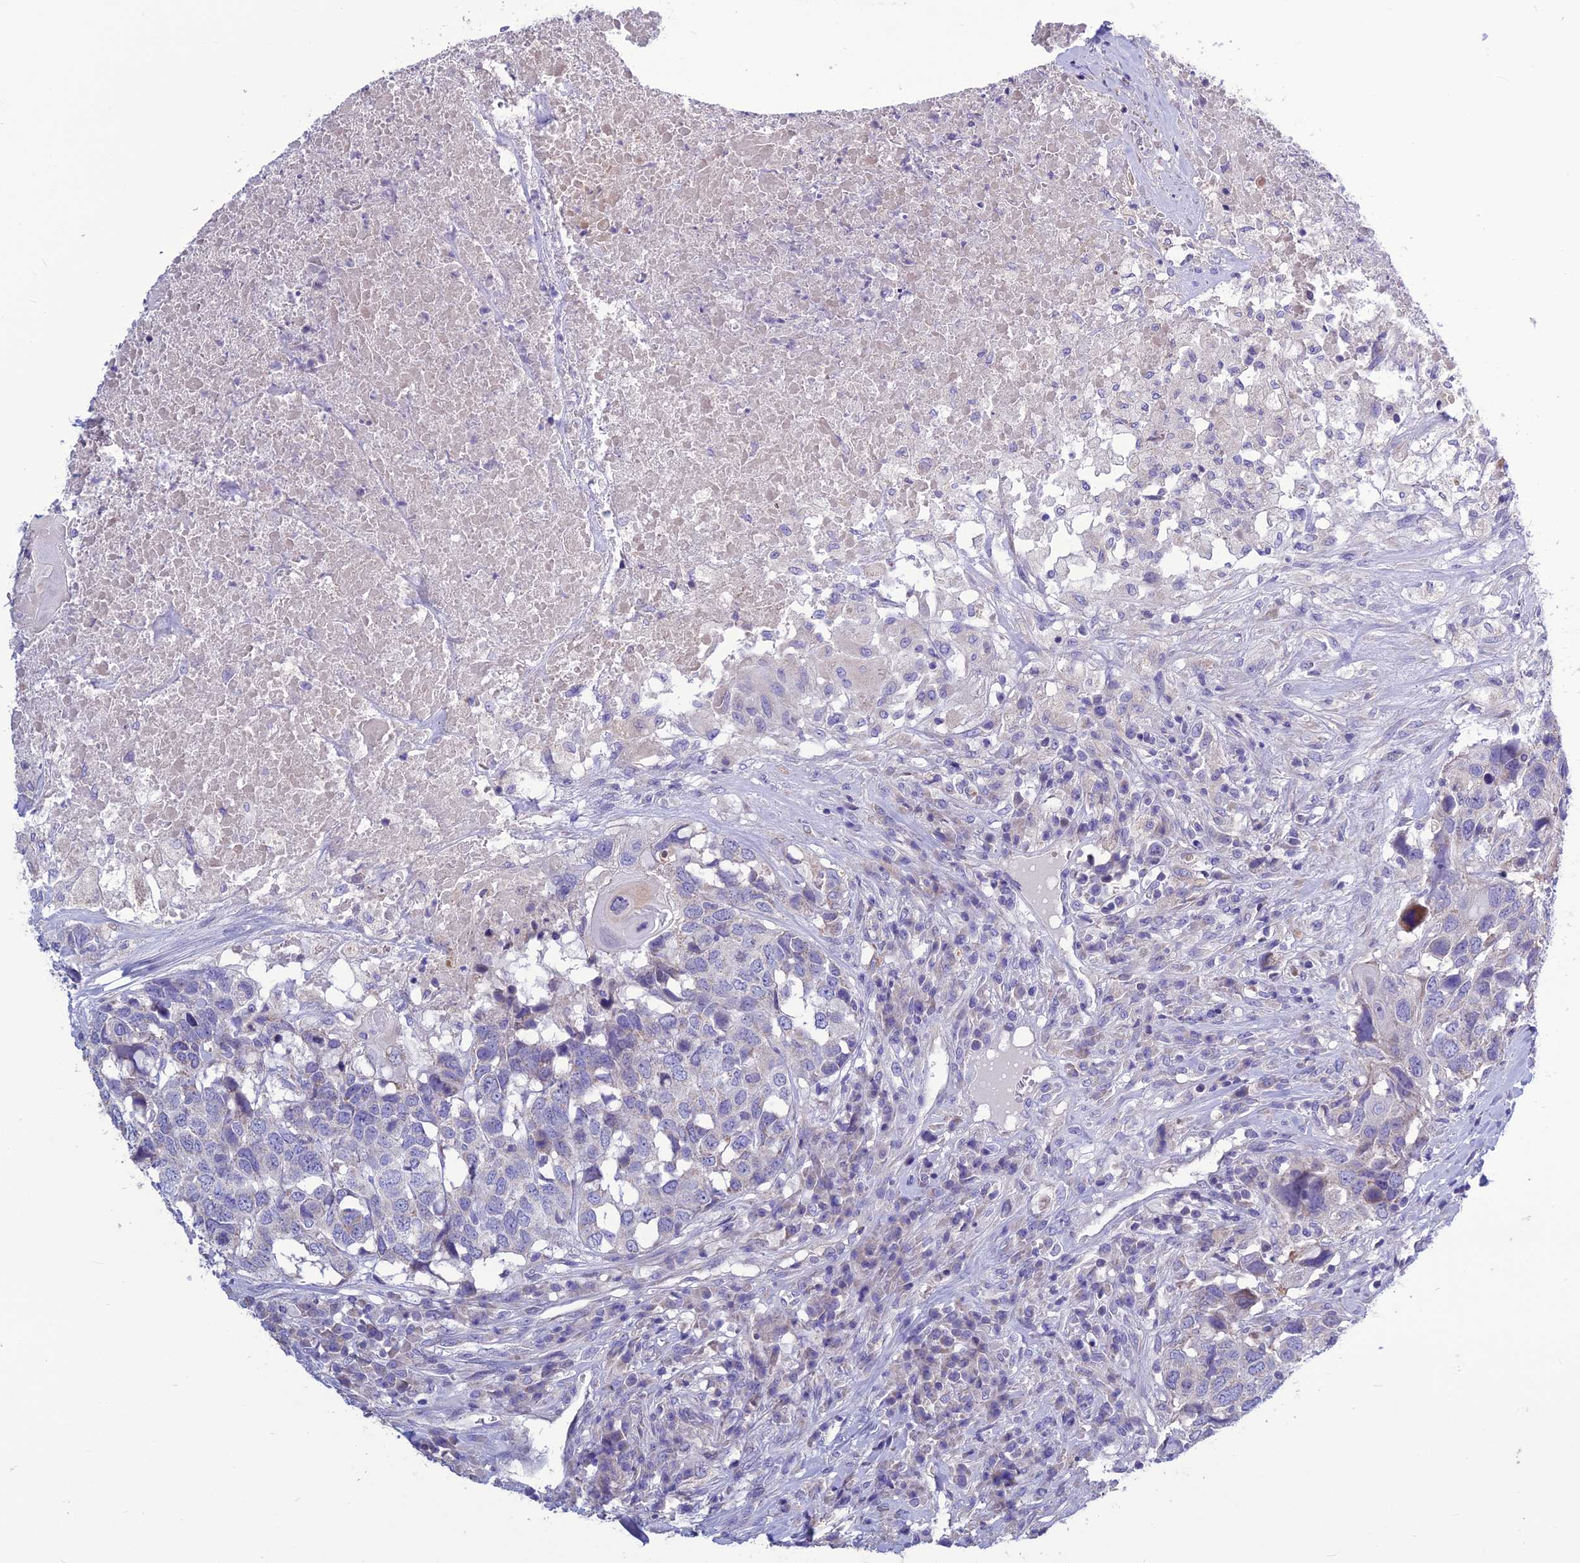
{"staining": {"intensity": "negative", "quantity": "none", "location": "none"}, "tissue": "head and neck cancer", "cell_type": "Tumor cells", "image_type": "cancer", "snomed": [{"axis": "morphology", "description": "Squamous cell carcinoma, NOS"}, {"axis": "topography", "description": "Head-Neck"}], "caption": "An image of human squamous cell carcinoma (head and neck) is negative for staining in tumor cells.", "gene": "BHMT2", "patient": {"sex": "male", "age": 66}}